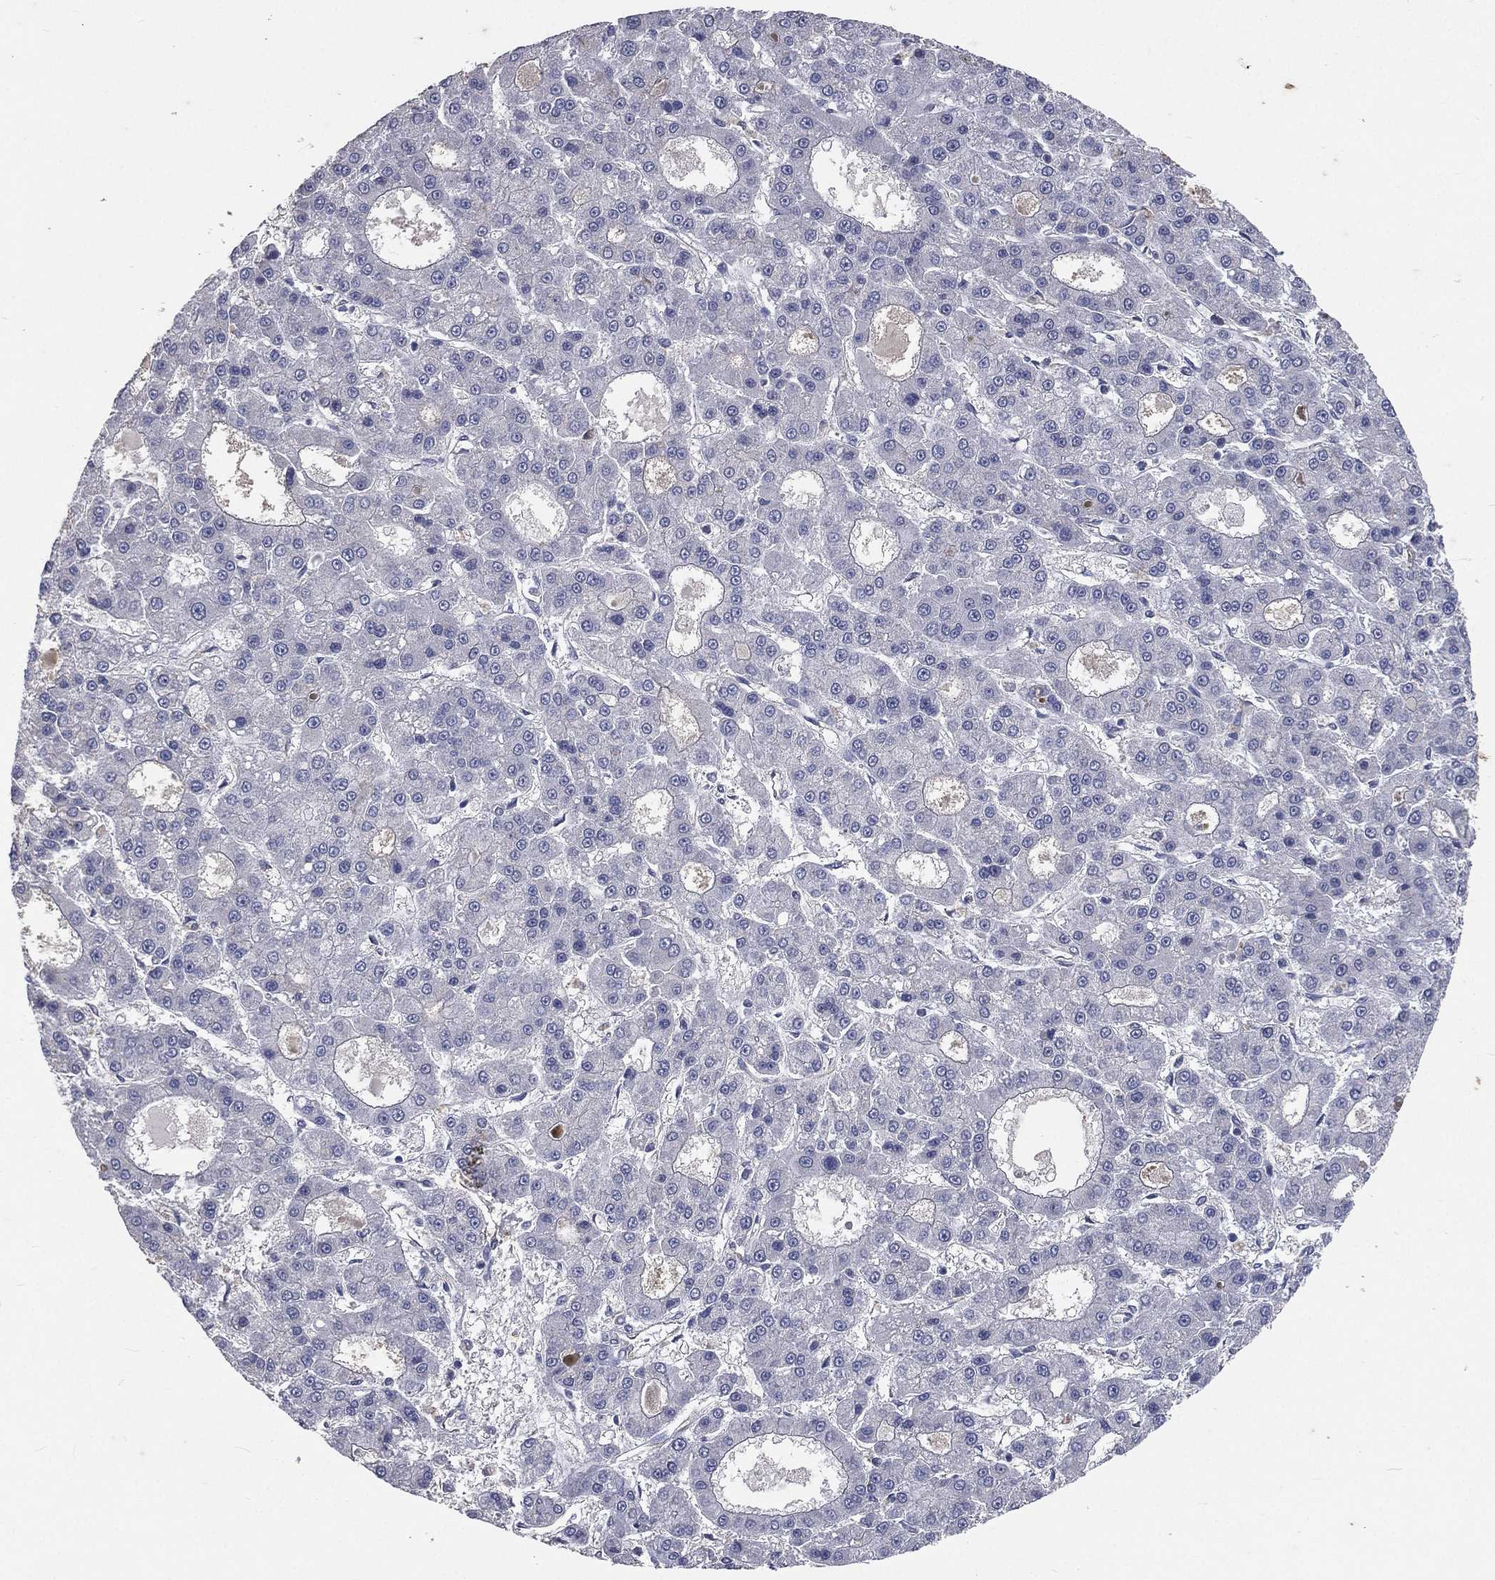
{"staining": {"intensity": "negative", "quantity": "none", "location": "none"}, "tissue": "liver cancer", "cell_type": "Tumor cells", "image_type": "cancer", "snomed": [{"axis": "morphology", "description": "Carcinoma, Hepatocellular, NOS"}, {"axis": "topography", "description": "Liver"}], "caption": "Human liver cancer (hepatocellular carcinoma) stained for a protein using immunohistochemistry (IHC) displays no positivity in tumor cells.", "gene": "CROCC", "patient": {"sex": "male", "age": 70}}